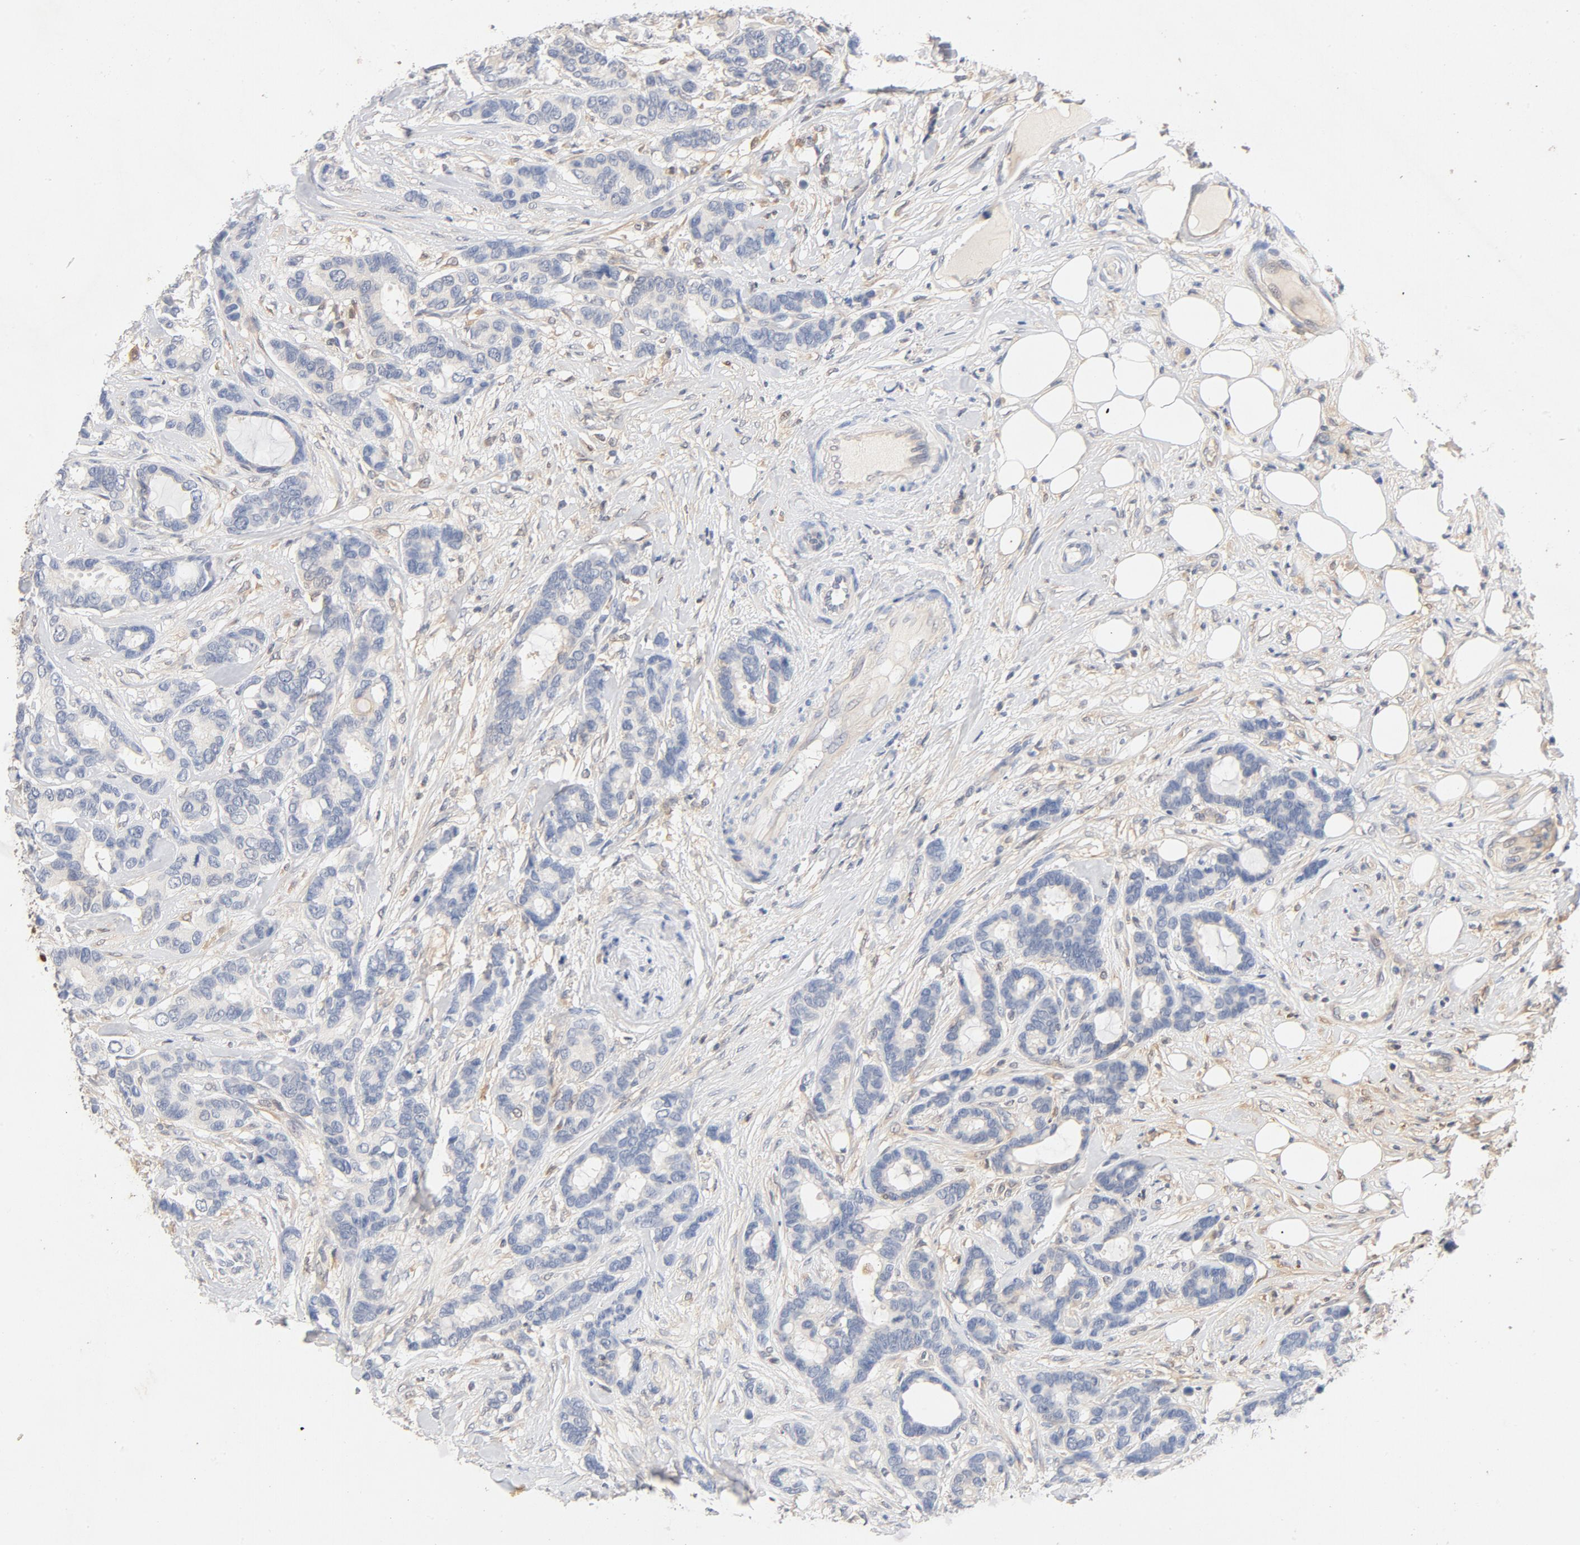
{"staining": {"intensity": "strong", "quantity": "<25%", "location": "cytoplasmic/membranous"}, "tissue": "breast cancer", "cell_type": "Tumor cells", "image_type": "cancer", "snomed": [{"axis": "morphology", "description": "Duct carcinoma"}, {"axis": "topography", "description": "Breast"}], "caption": "Protein expression analysis of invasive ductal carcinoma (breast) reveals strong cytoplasmic/membranous expression in about <25% of tumor cells.", "gene": "STAT1", "patient": {"sex": "female", "age": 87}}